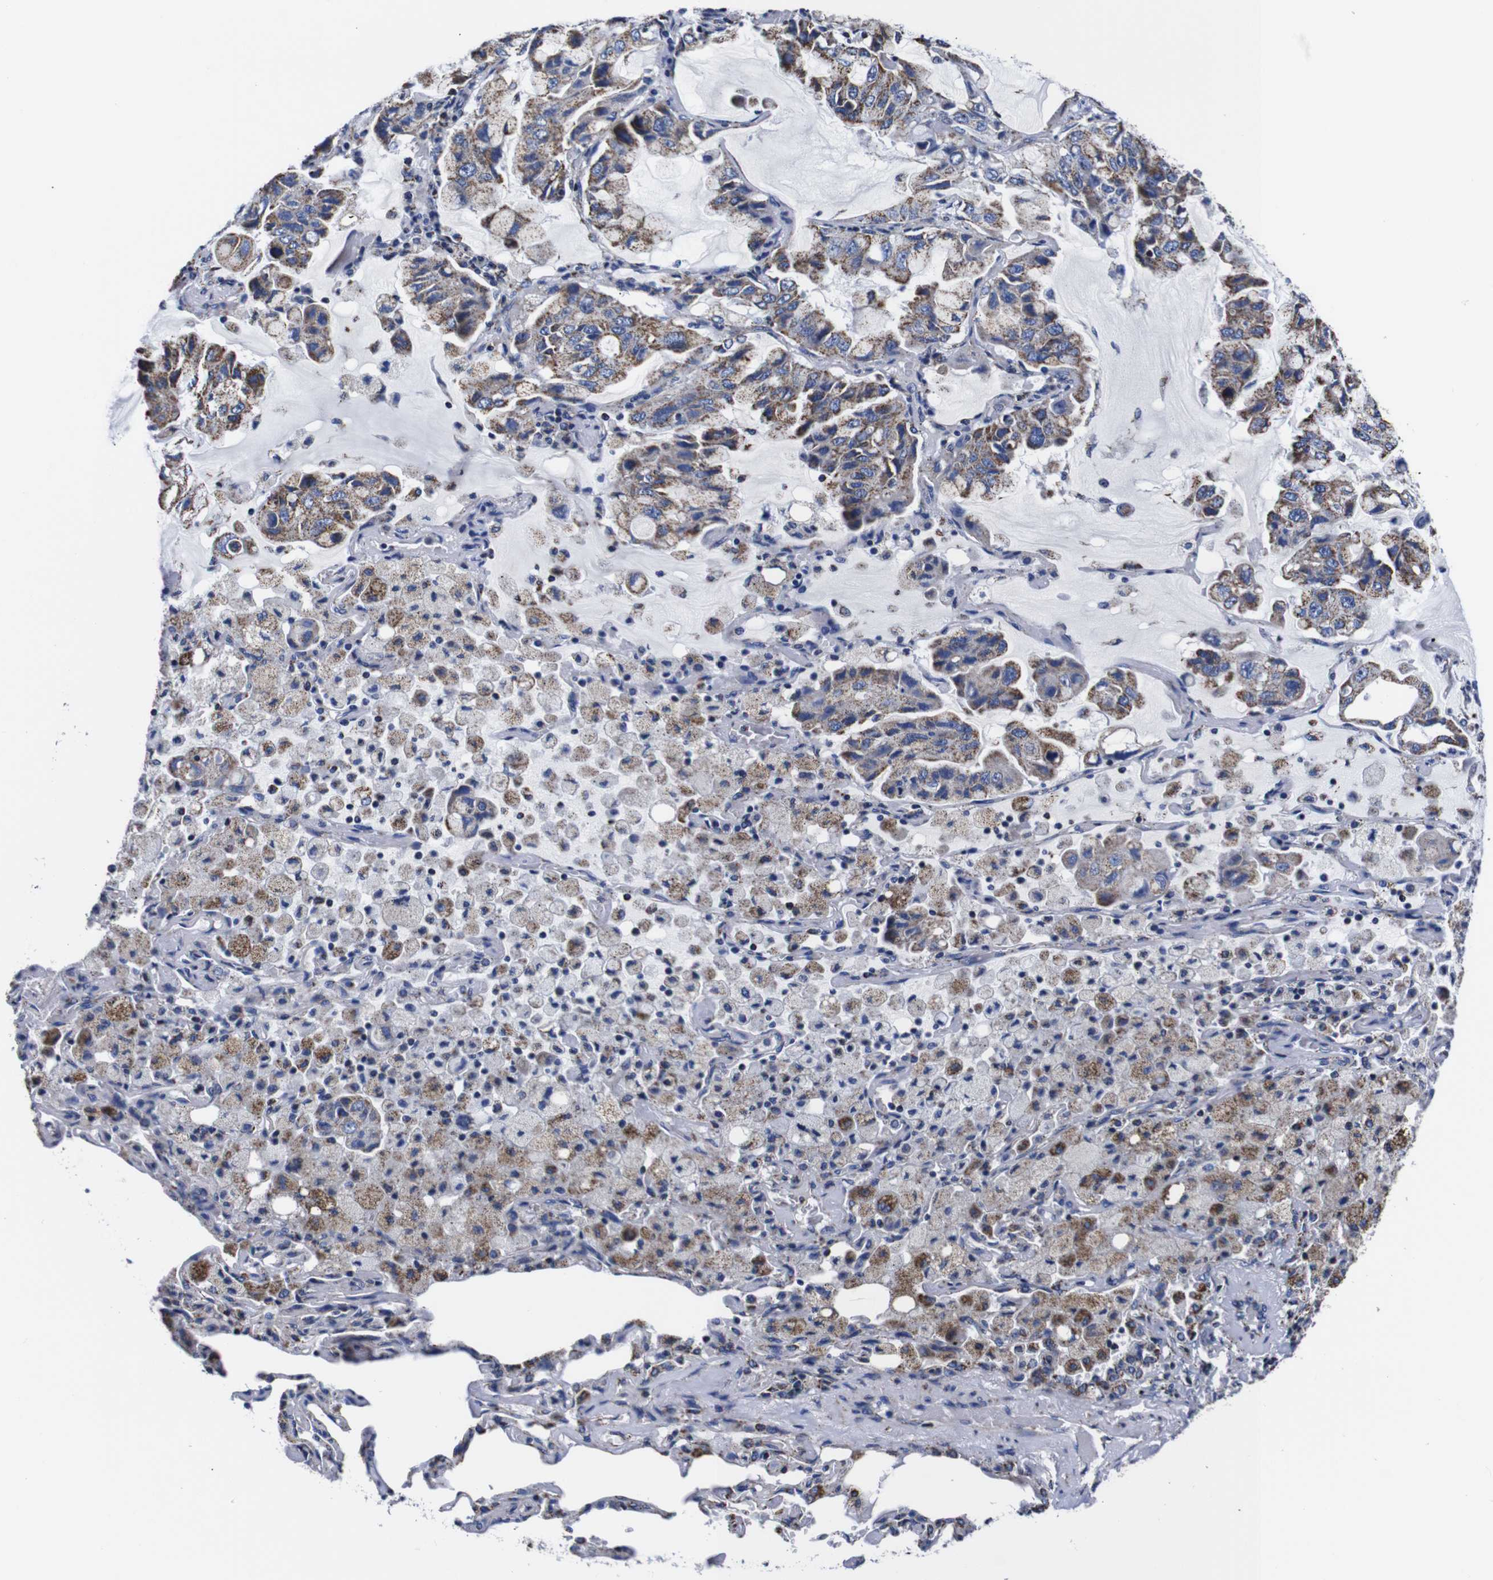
{"staining": {"intensity": "moderate", "quantity": ">75%", "location": "cytoplasmic/membranous"}, "tissue": "lung cancer", "cell_type": "Tumor cells", "image_type": "cancer", "snomed": [{"axis": "morphology", "description": "Adenocarcinoma, NOS"}, {"axis": "topography", "description": "Lung"}], "caption": "Immunohistochemistry (IHC) of lung cancer (adenocarcinoma) demonstrates medium levels of moderate cytoplasmic/membranous staining in approximately >75% of tumor cells.", "gene": "FKBP9", "patient": {"sex": "male", "age": 64}}